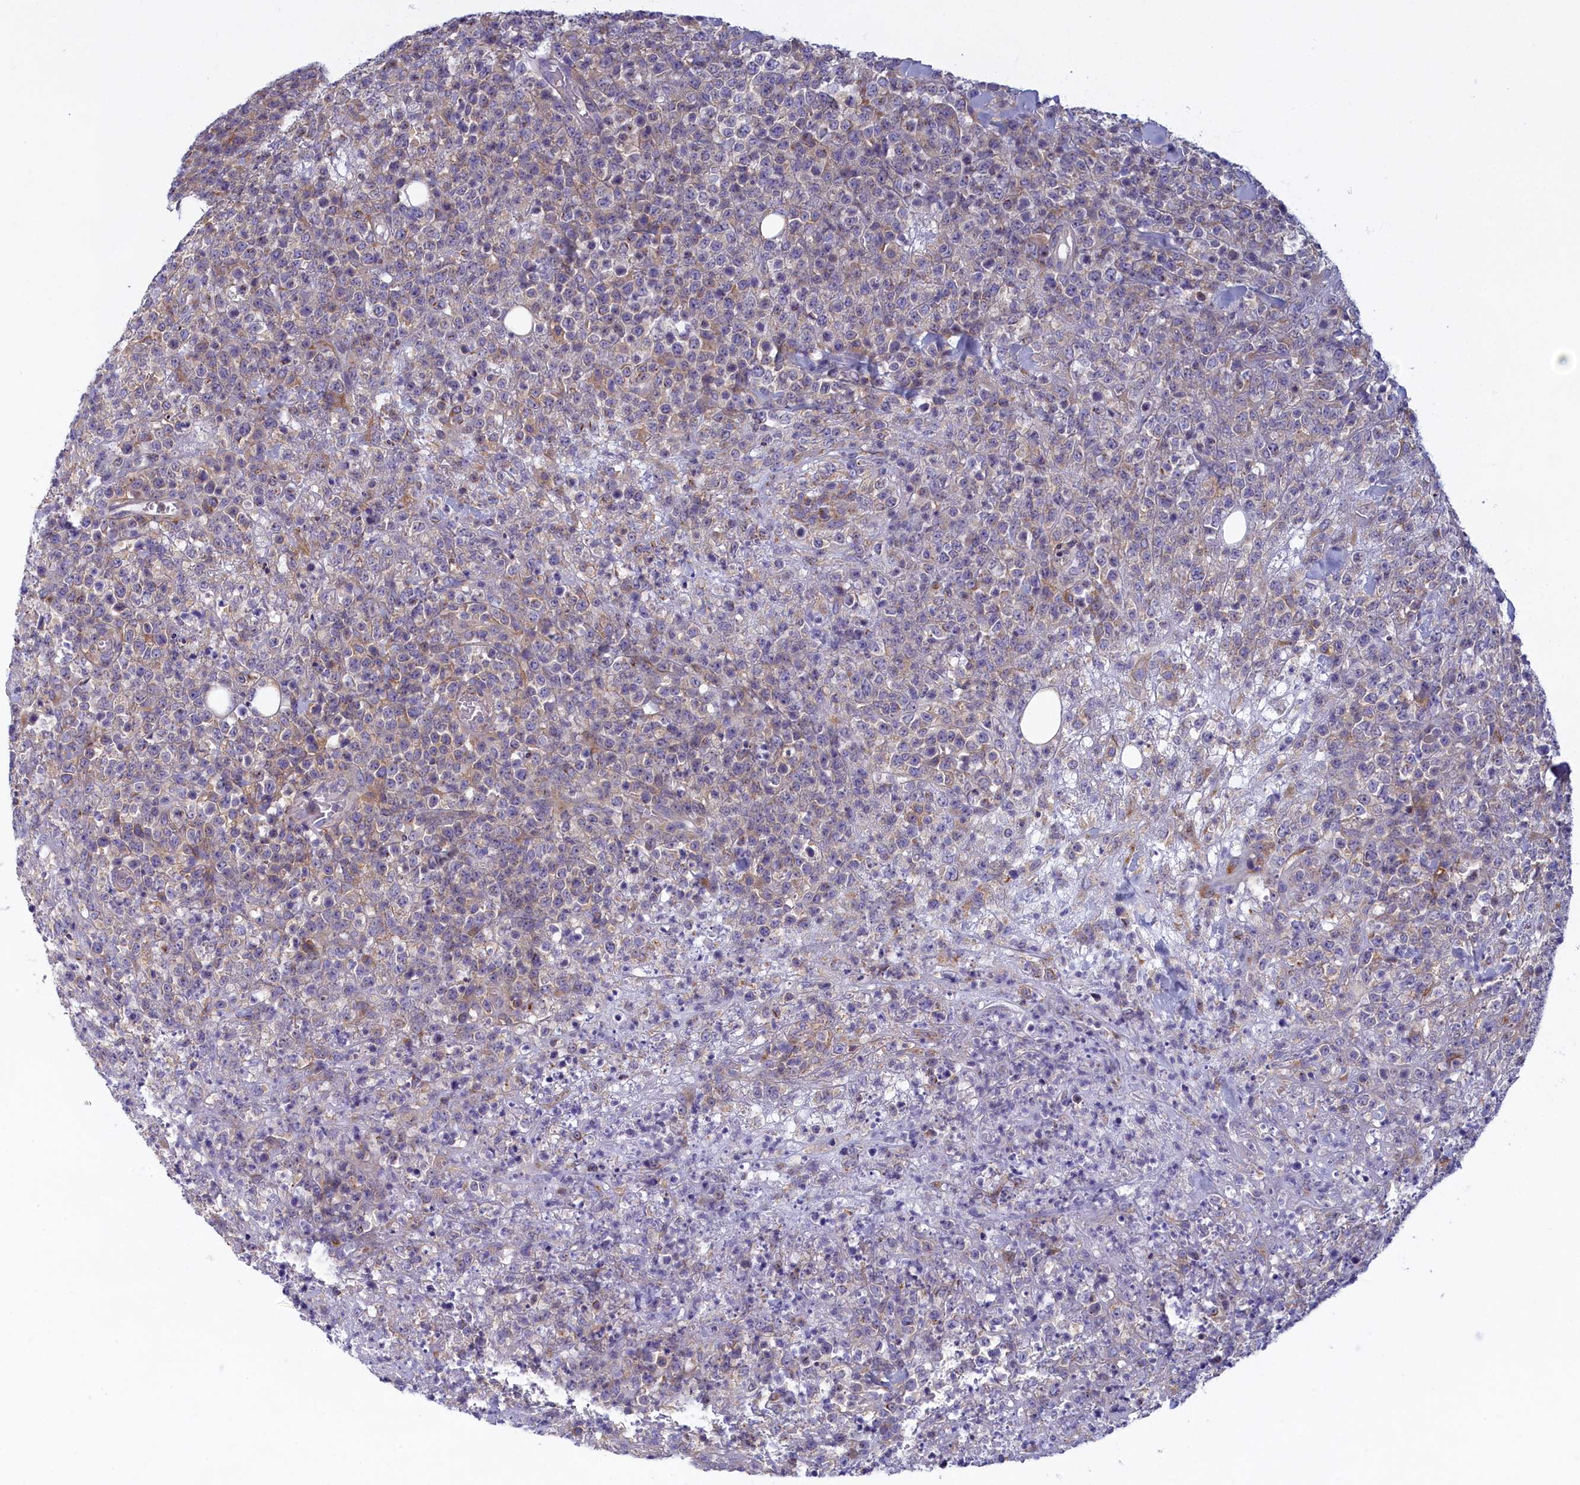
{"staining": {"intensity": "negative", "quantity": "none", "location": "none"}, "tissue": "lymphoma", "cell_type": "Tumor cells", "image_type": "cancer", "snomed": [{"axis": "morphology", "description": "Malignant lymphoma, non-Hodgkin's type, High grade"}, {"axis": "topography", "description": "Colon"}], "caption": "DAB immunohistochemical staining of lymphoma exhibits no significant staining in tumor cells.", "gene": "NOL10", "patient": {"sex": "female", "age": 53}}